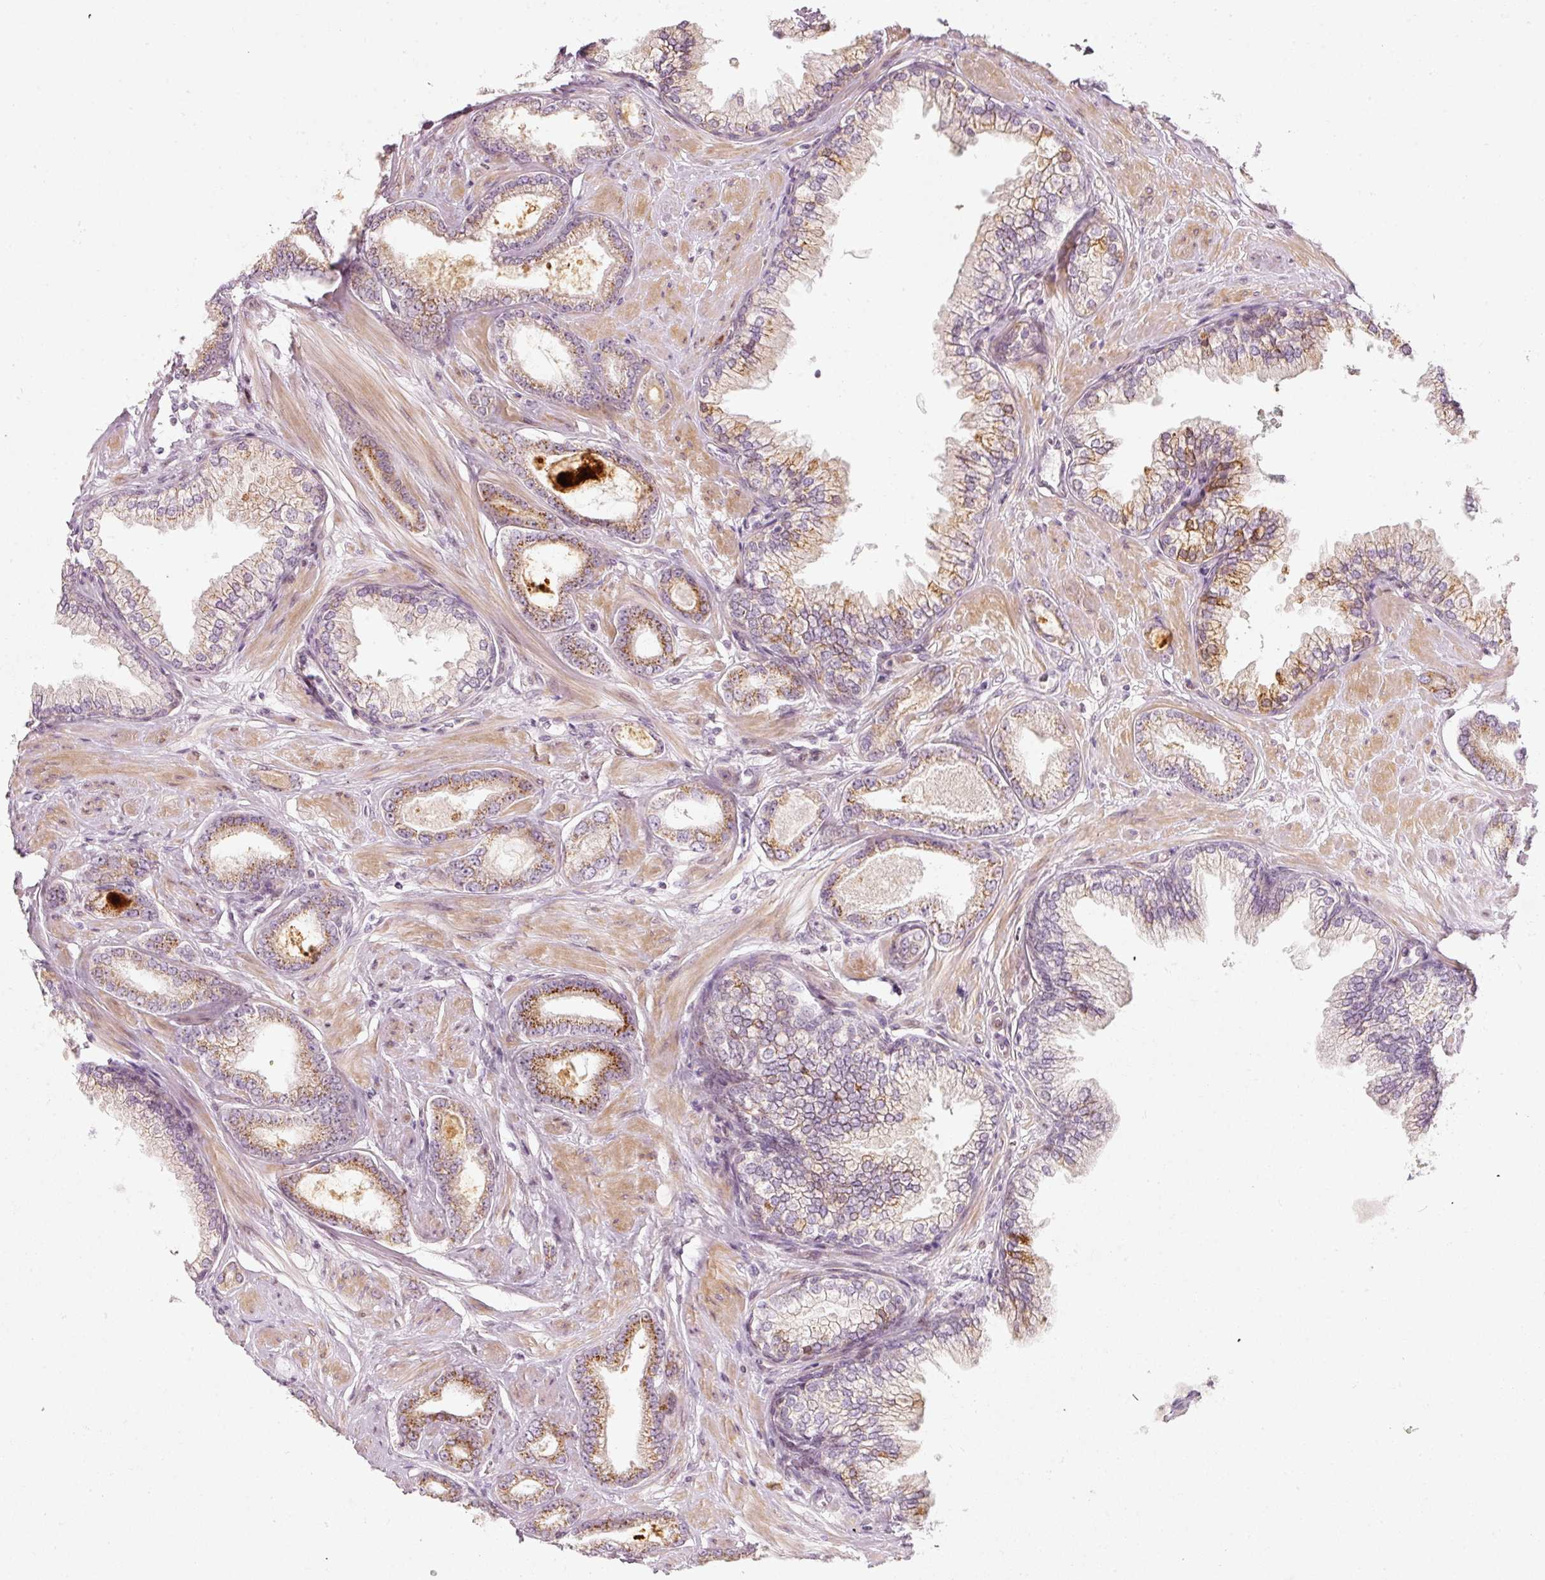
{"staining": {"intensity": "moderate", "quantity": "25%-75%", "location": "cytoplasmic/membranous"}, "tissue": "prostate cancer", "cell_type": "Tumor cells", "image_type": "cancer", "snomed": [{"axis": "morphology", "description": "Adenocarcinoma, Low grade"}, {"axis": "topography", "description": "Prostate"}], "caption": "Immunohistochemical staining of prostate cancer (low-grade adenocarcinoma) reveals medium levels of moderate cytoplasmic/membranous positivity in approximately 25%-75% of tumor cells.", "gene": "SLC20A1", "patient": {"sex": "male", "age": 60}}